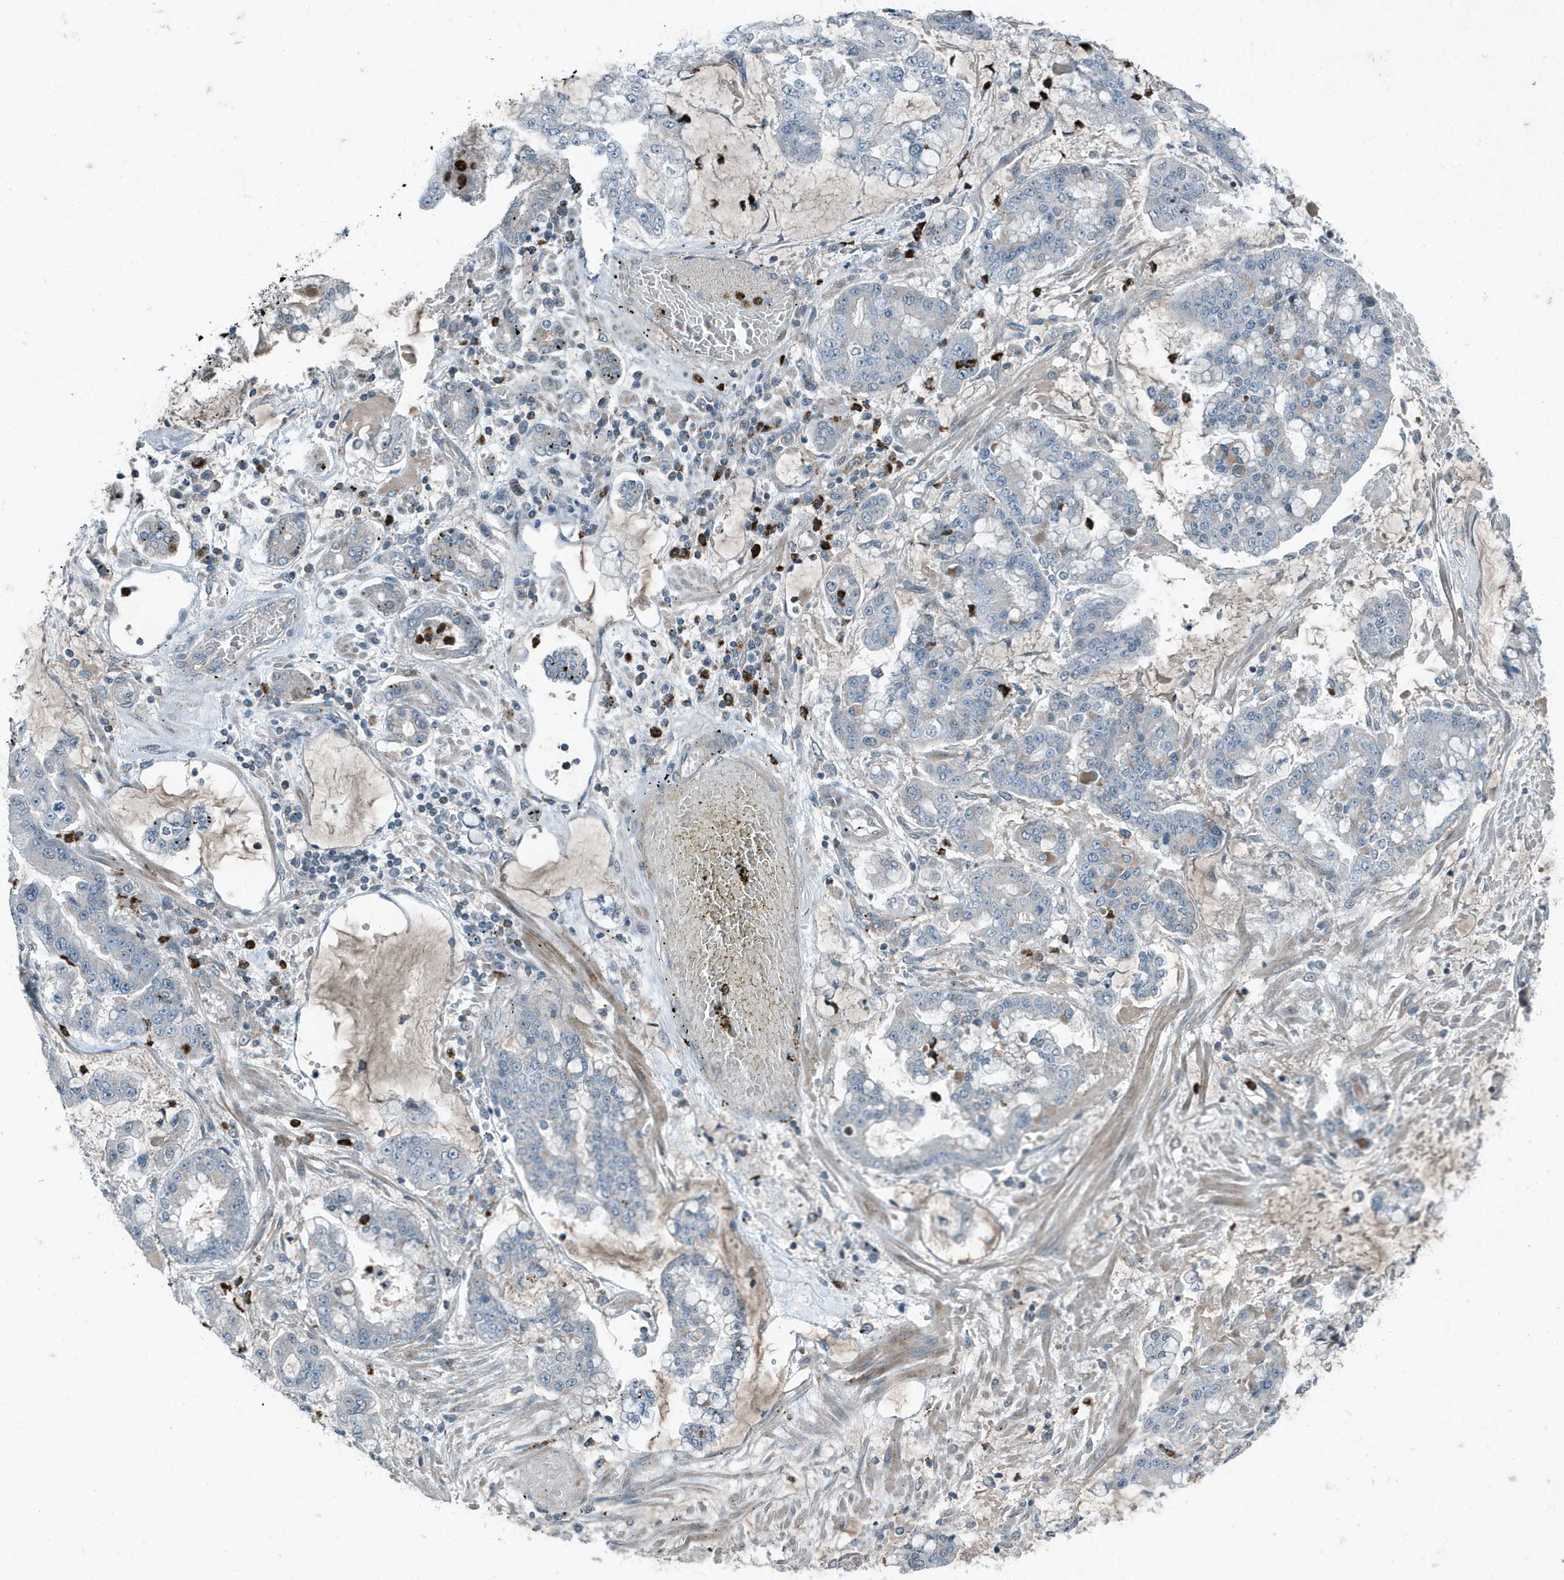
{"staining": {"intensity": "negative", "quantity": "none", "location": "none"}, "tissue": "stomach cancer", "cell_type": "Tumor cells", "image_type": "cancer", "snomed": [{"axis": "morphology", "description": "Normal tissue, NOS"}, {"axis": "morphology", "description": "Adenocarcinoma, NOS"}, {"axis": "topography", "description": "Stomach, upper"}, {"axis": "topography", "description": "Stomach"}], "caption": "The photomicrograph demonstrates no staining of tumor cells in stomach cancer (adenocarcinoma).", "gene": "DAPP1", "patient": {"sex": "male", "age": 76}}